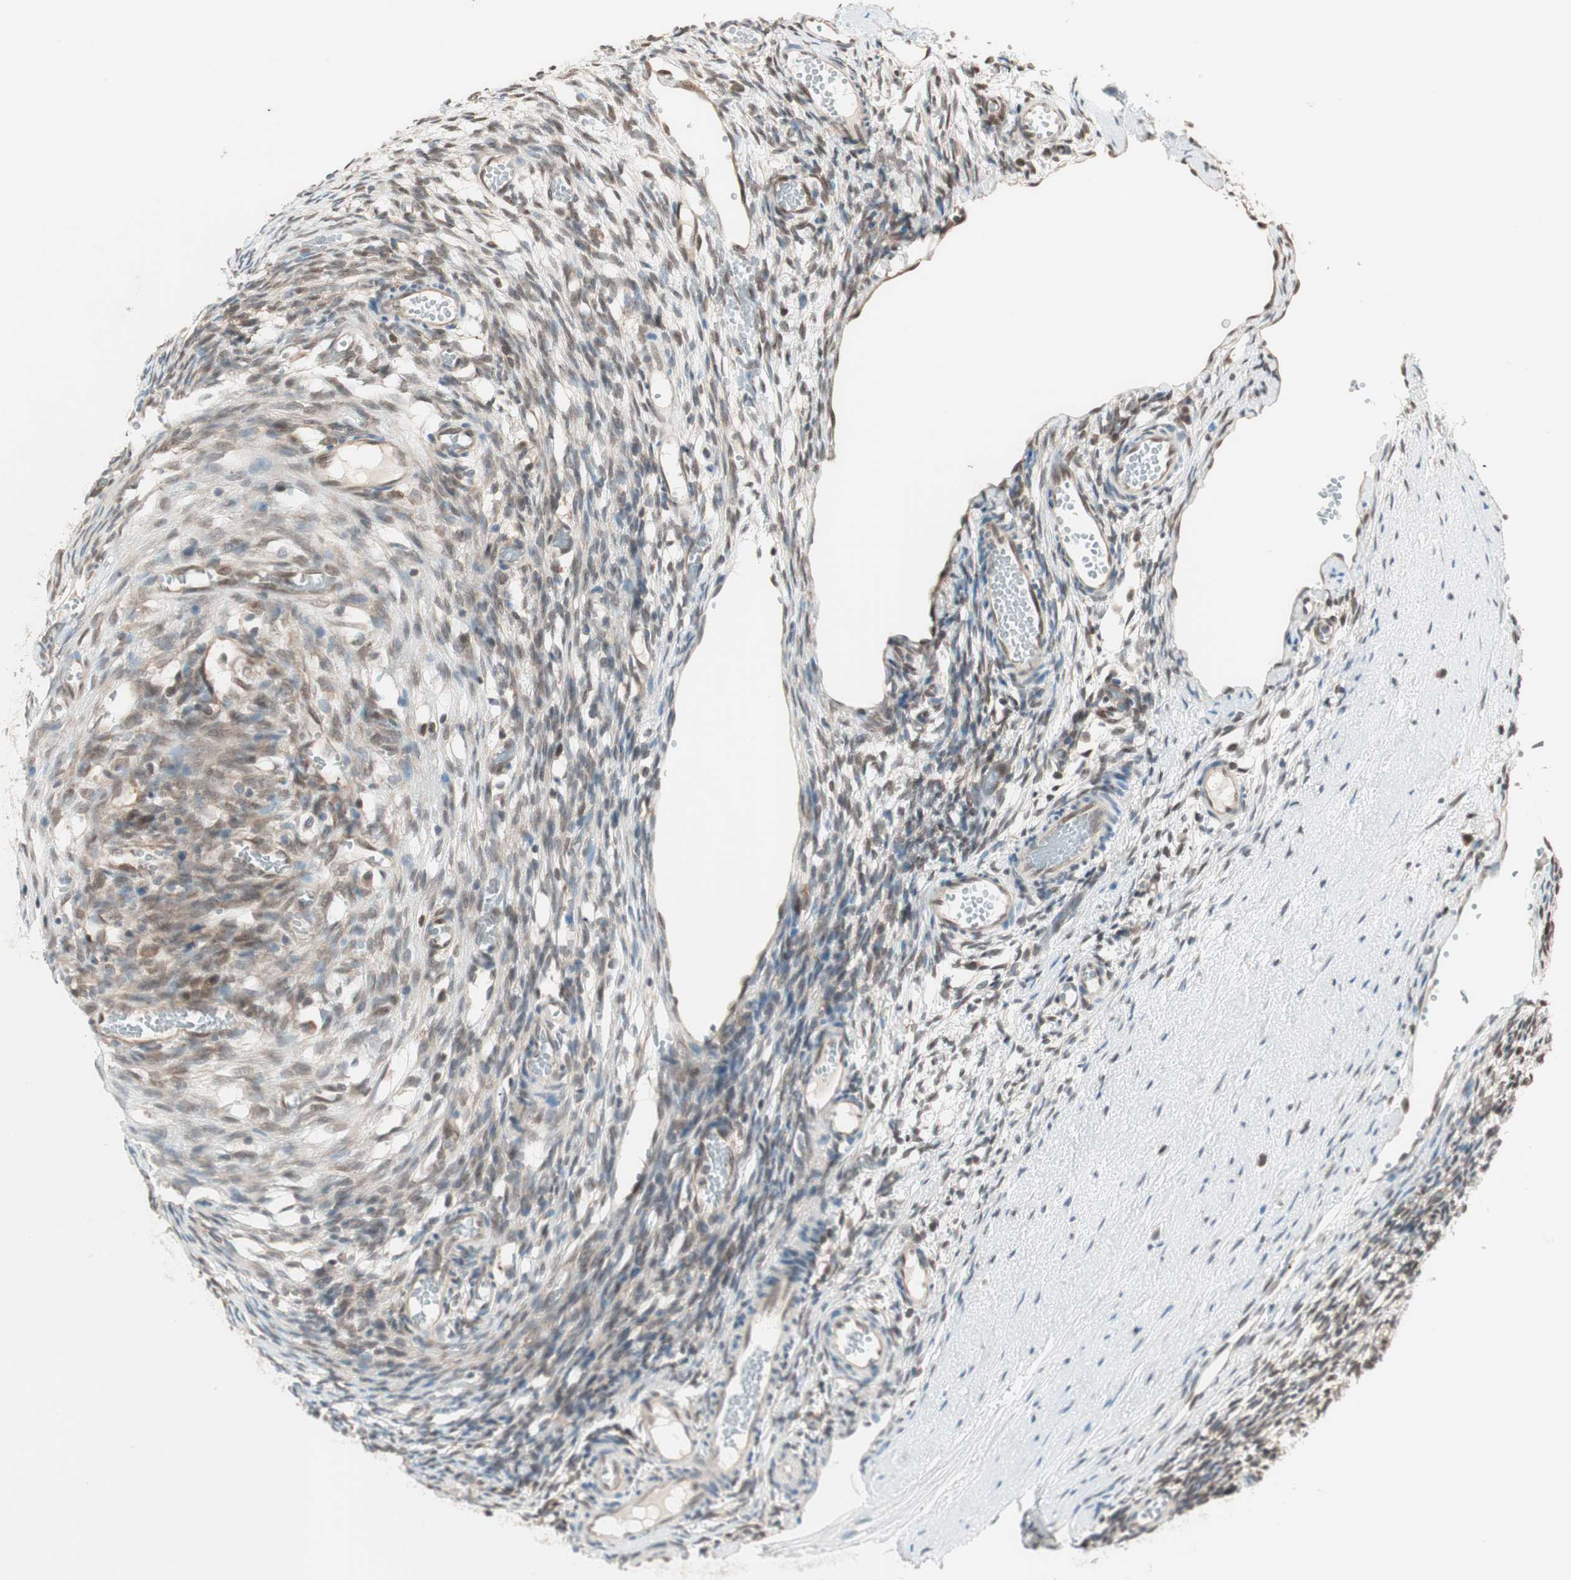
{"staining": {"intensity": "moderate", "quantity": "25%-75%", "location": "nuclear"}, "tissue": "ovary", "cell_type": "Ovarian stroma cells", "image_type": "normal", "snomed": [{"axis": "morphology", "description": "Normal tissue, NOS"}, {"axis": "topography", "description": "Ovary"}], "caption": "Benign ovary demonstrates moderate nuclear staining in approximately 25%-75% of ovarian stroma cells.", "gene": "UBE2I", "patient": {"sex": "female", "age": 35}}